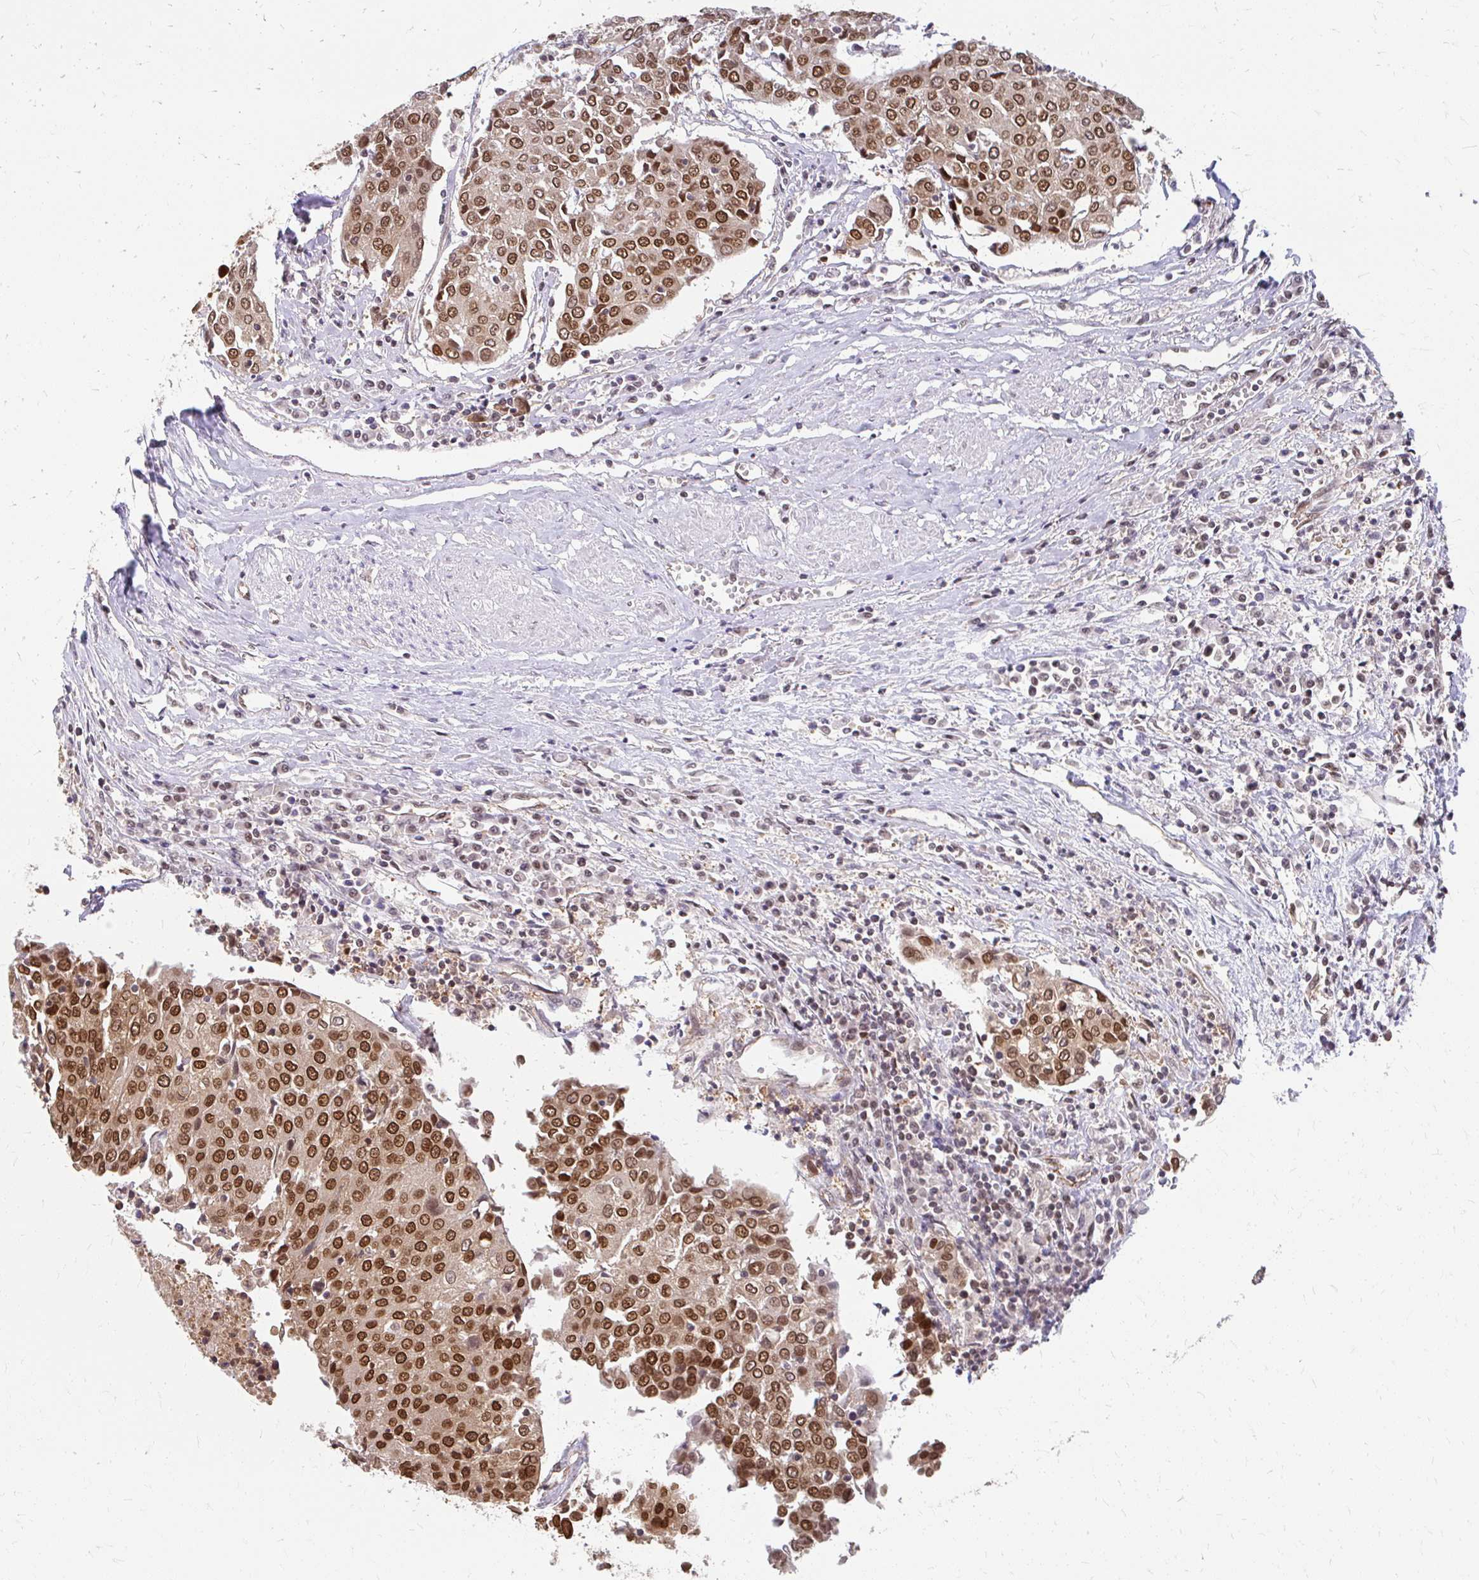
{"staining": {"intensity": "moderate", "quantity": ">75%", "location": "cytoplasmic/membranous,nuclear"}, "tissue": "urothelial cancer", "cell_type": "Tumor cells", "image_type": "cancer", "snomed": [{"axis": "morphology", "description": "Urothelial carcinoma, High grade"}, {"axis": "topography", "description": "Urinary bladder"}], "caption": "Human high-grade urothelial carcinoma stained for a protein (brown) exhibits moderate cytoplasmic/membranous and nuclear positive staining in about >75% of tumor cells.", "gene": "XPO1", "patient": {"sex": "female", "age": 85}}